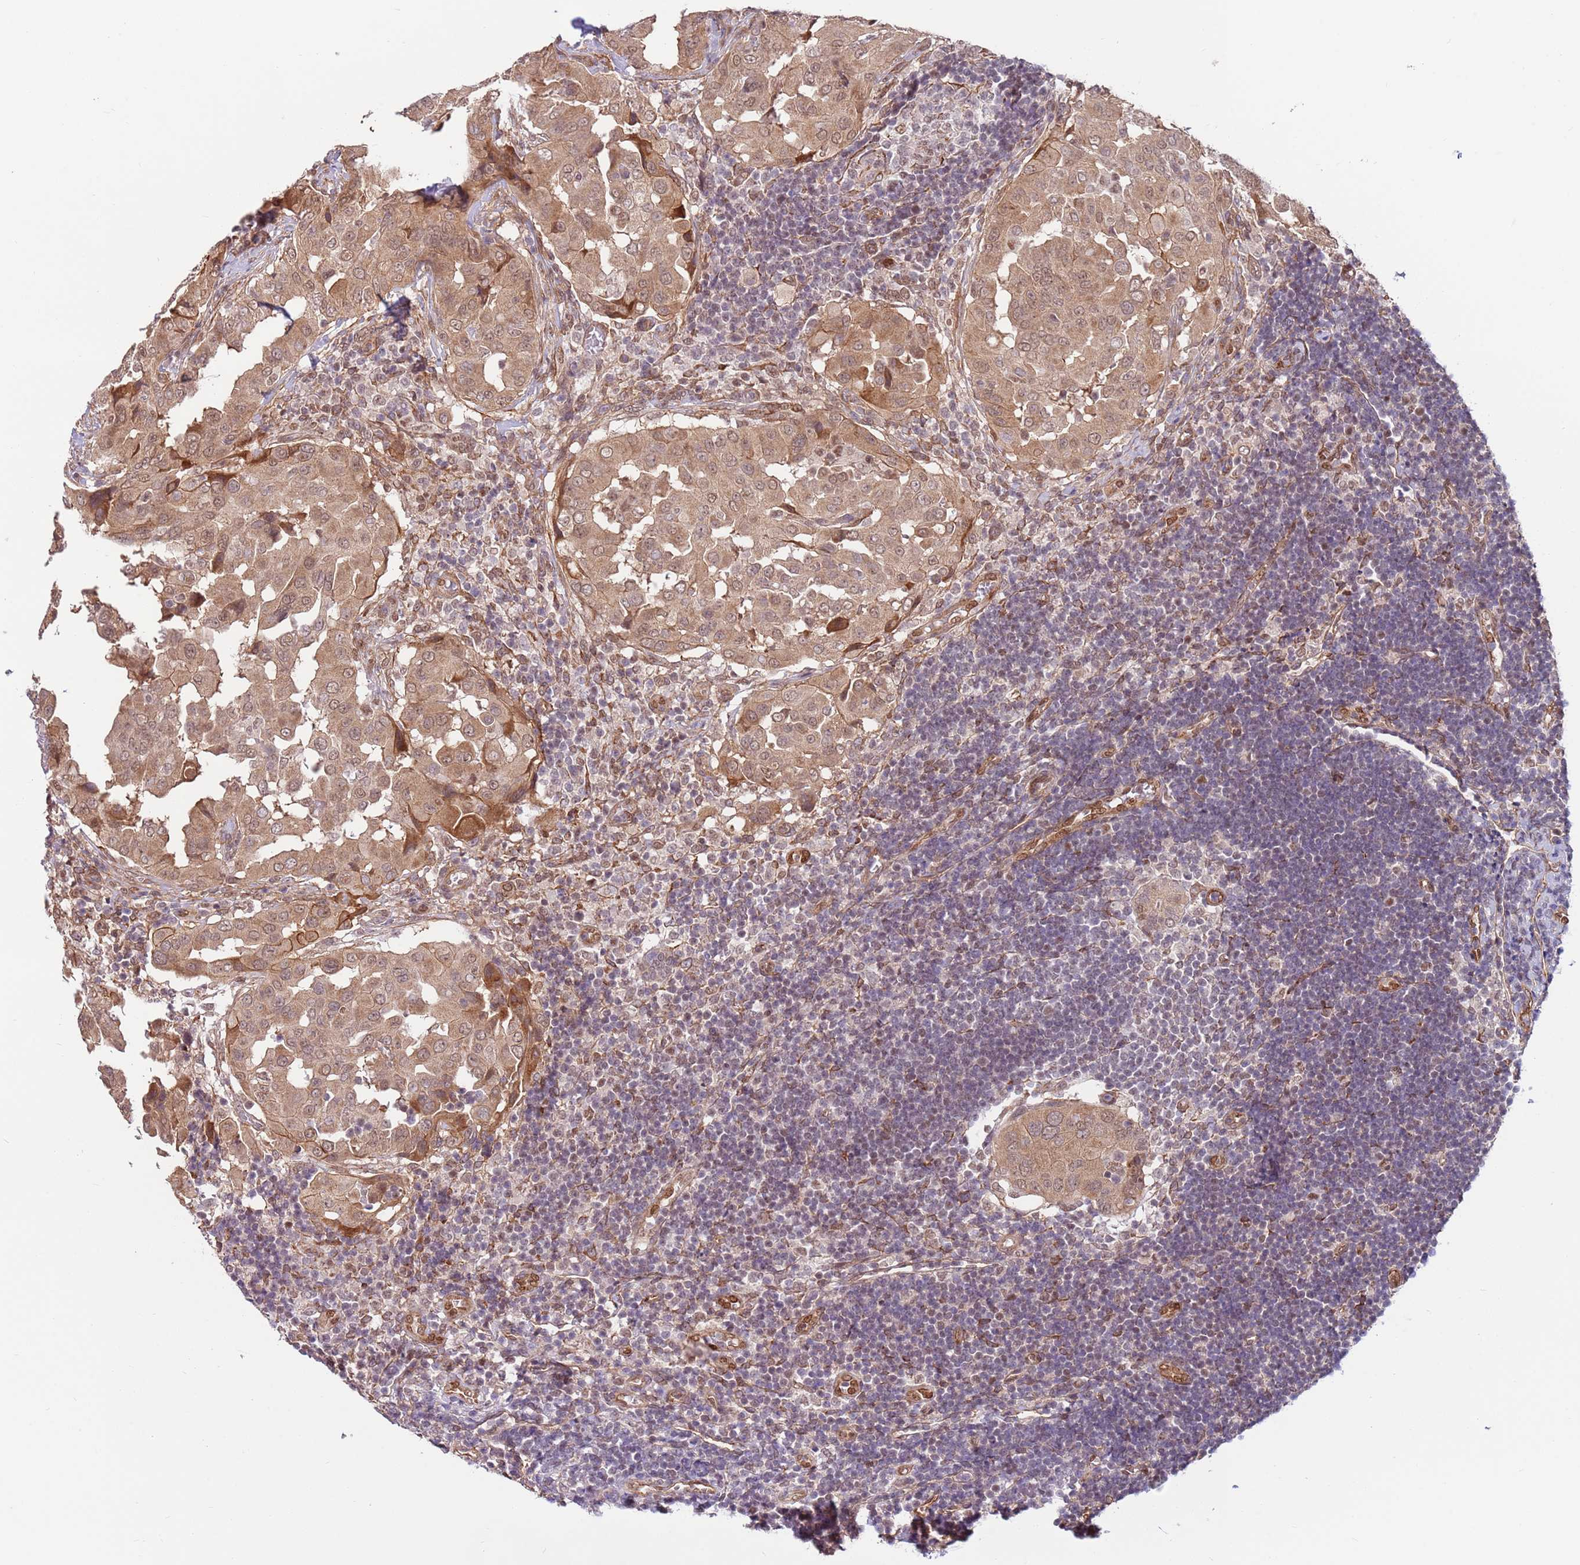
{"staining": {"intensity": "moderate", "quantity": ">75%", "location": "cytoplasmic/membranous"}, "tissue": "thyroid cancer", "cell_type": "Tumor cells", "image_type": "cancer", "snomed": [{"axis": "morphology", "description": "Papillary adenocarcinoma, NOS"}, {"axis": "topography", "description": "Thyroid gland"}], "caption": "Immunohistochemistry micrograph of human thyroid cancer stained for a protein (brown), which shows medium levels of moderate cytoplasmic/membranous expression in approximately >75% of tumor cells.", "gene": "DCAF4", "patient": {"sex": "male", "age": 33}}